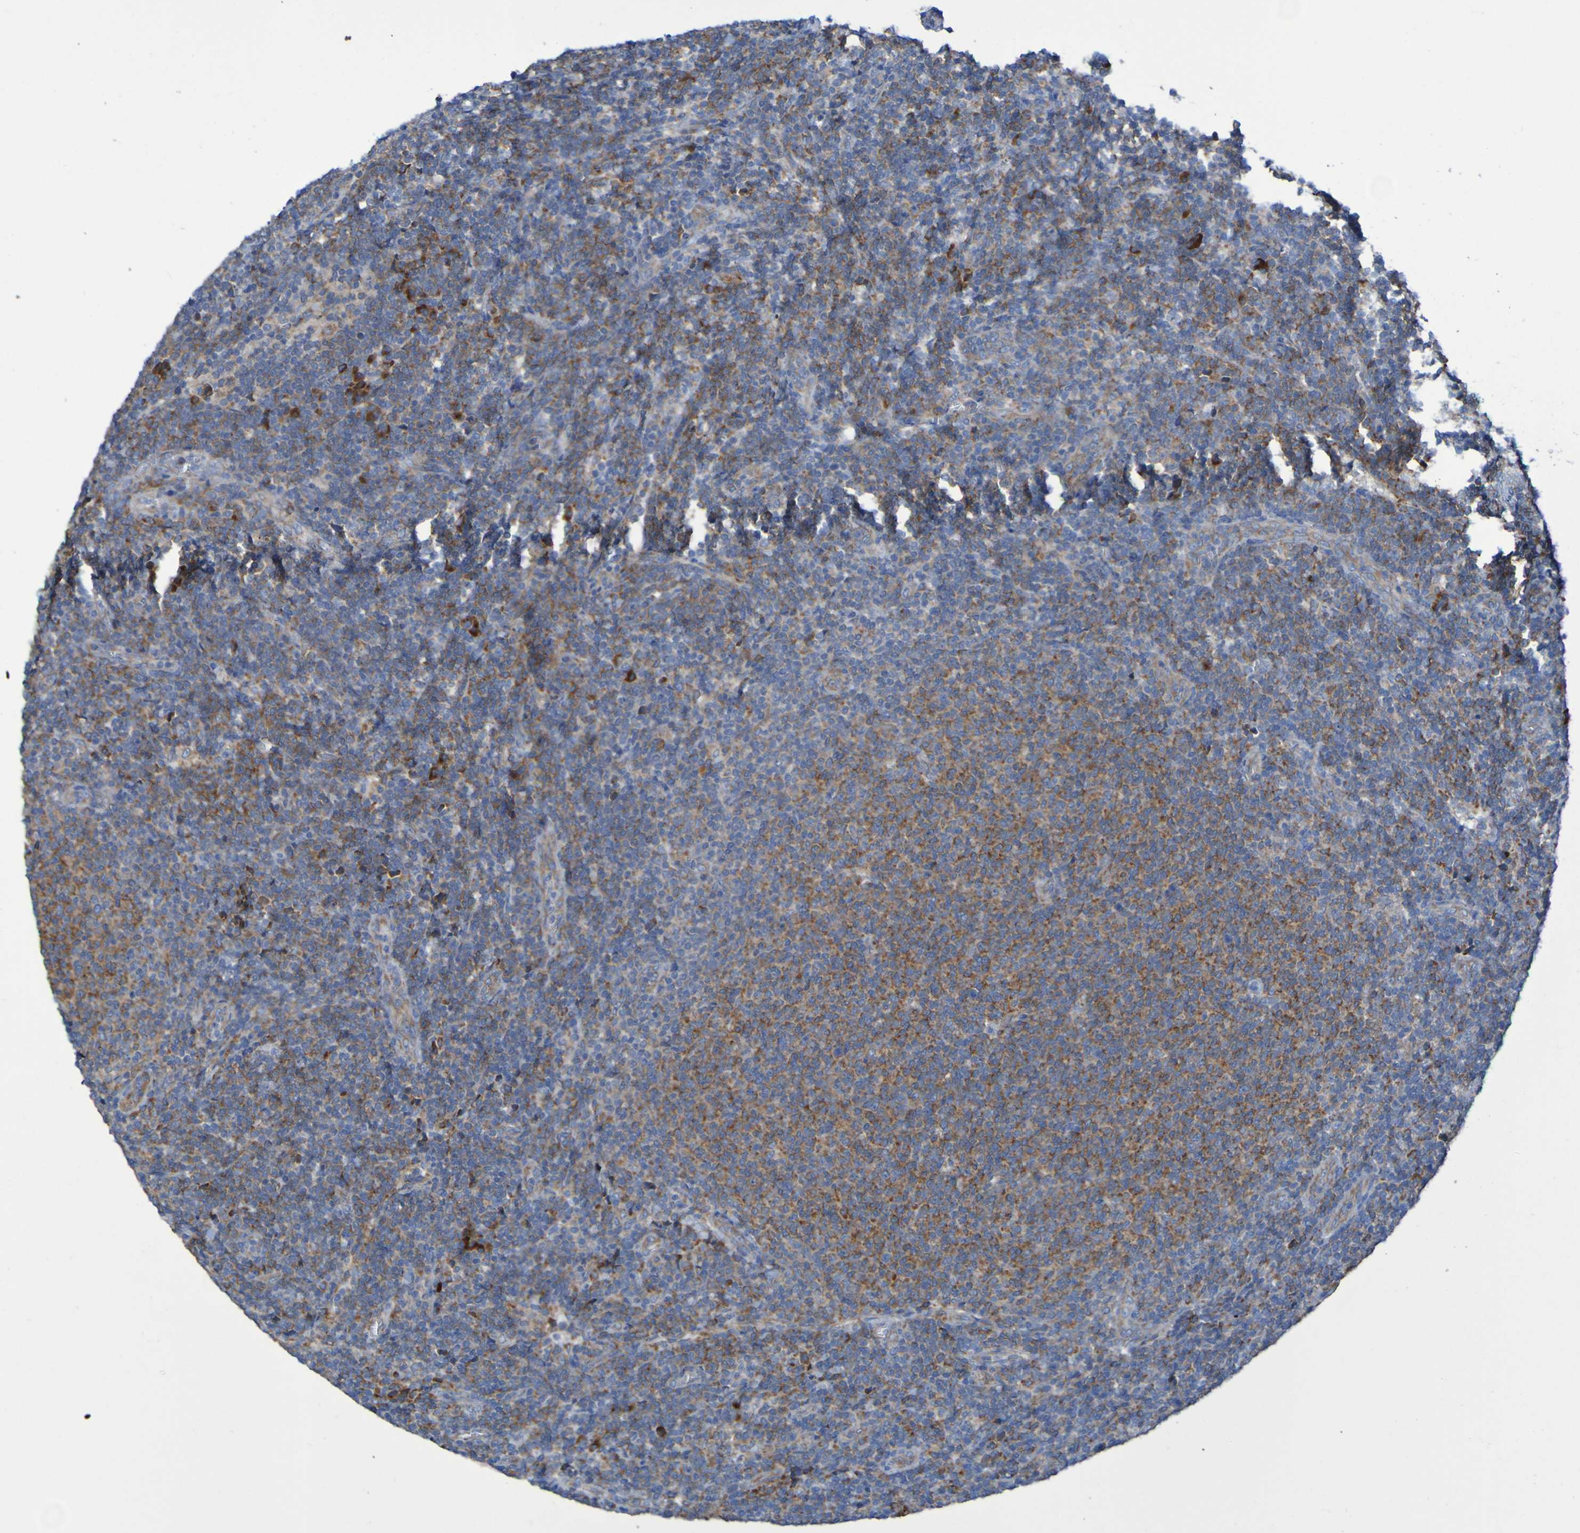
{"staining": {"intensity": "moderate", "quantity": "25%-75%", "location": "cytoplasmic/membranous"}, "tissue": "lymphoma", "cell_type": "Tumor cells", "image_type": "cancer", "snomed": [{"axis": "morphology", "description": "Malignant lymphoma, non-Hodgkin's type, Low grade"}, {"axis": "topography", "description": "Lymph node"}], "caption": "Brown immunohistochemical staining in human malignant lymphoma, non-Hodgkin's type (low-grade) exhibits moderate cytoplasmic/membranous expression in approximately 25%-75% of tumor cells.", "gene": "FKBP3", "patient": {"sex": "male", "age": 66}}